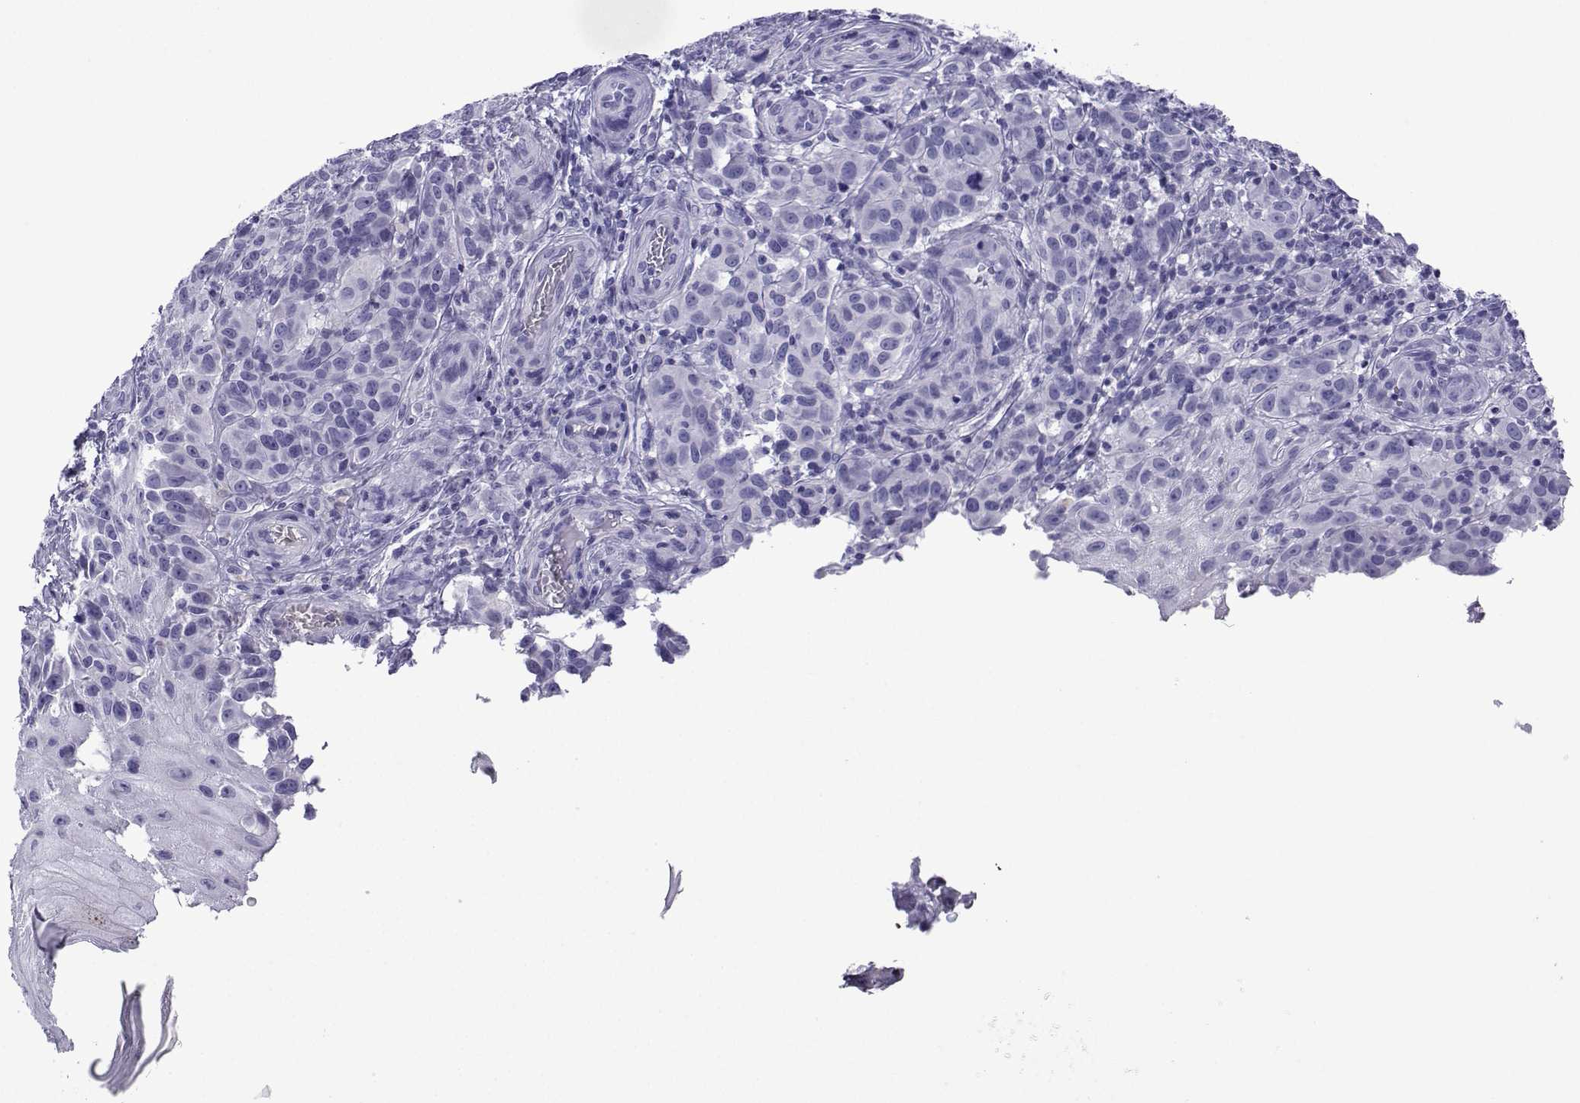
{"staining": {"intensity": "negative", "quantity": "none", "location": "none"}, "tissue": "melanoma", "cell_type": "Tumor cells", "image_type": "cancer", "snomed": [{"axis": "morphology", "description": "Malignant melanoma, NOS"}, {"axis": "topography", "description": "Skin"}], "caption": "Image shows no protein staining in tumor cells of melanoma tissue. (DAB (3,3'-diaminobenzidine) immunohistochemistry (IHC) visualized using brightfield microscopy, high magnification).", "gene": "TRIM46", "patient": {"sex": "female", "age": 53}}